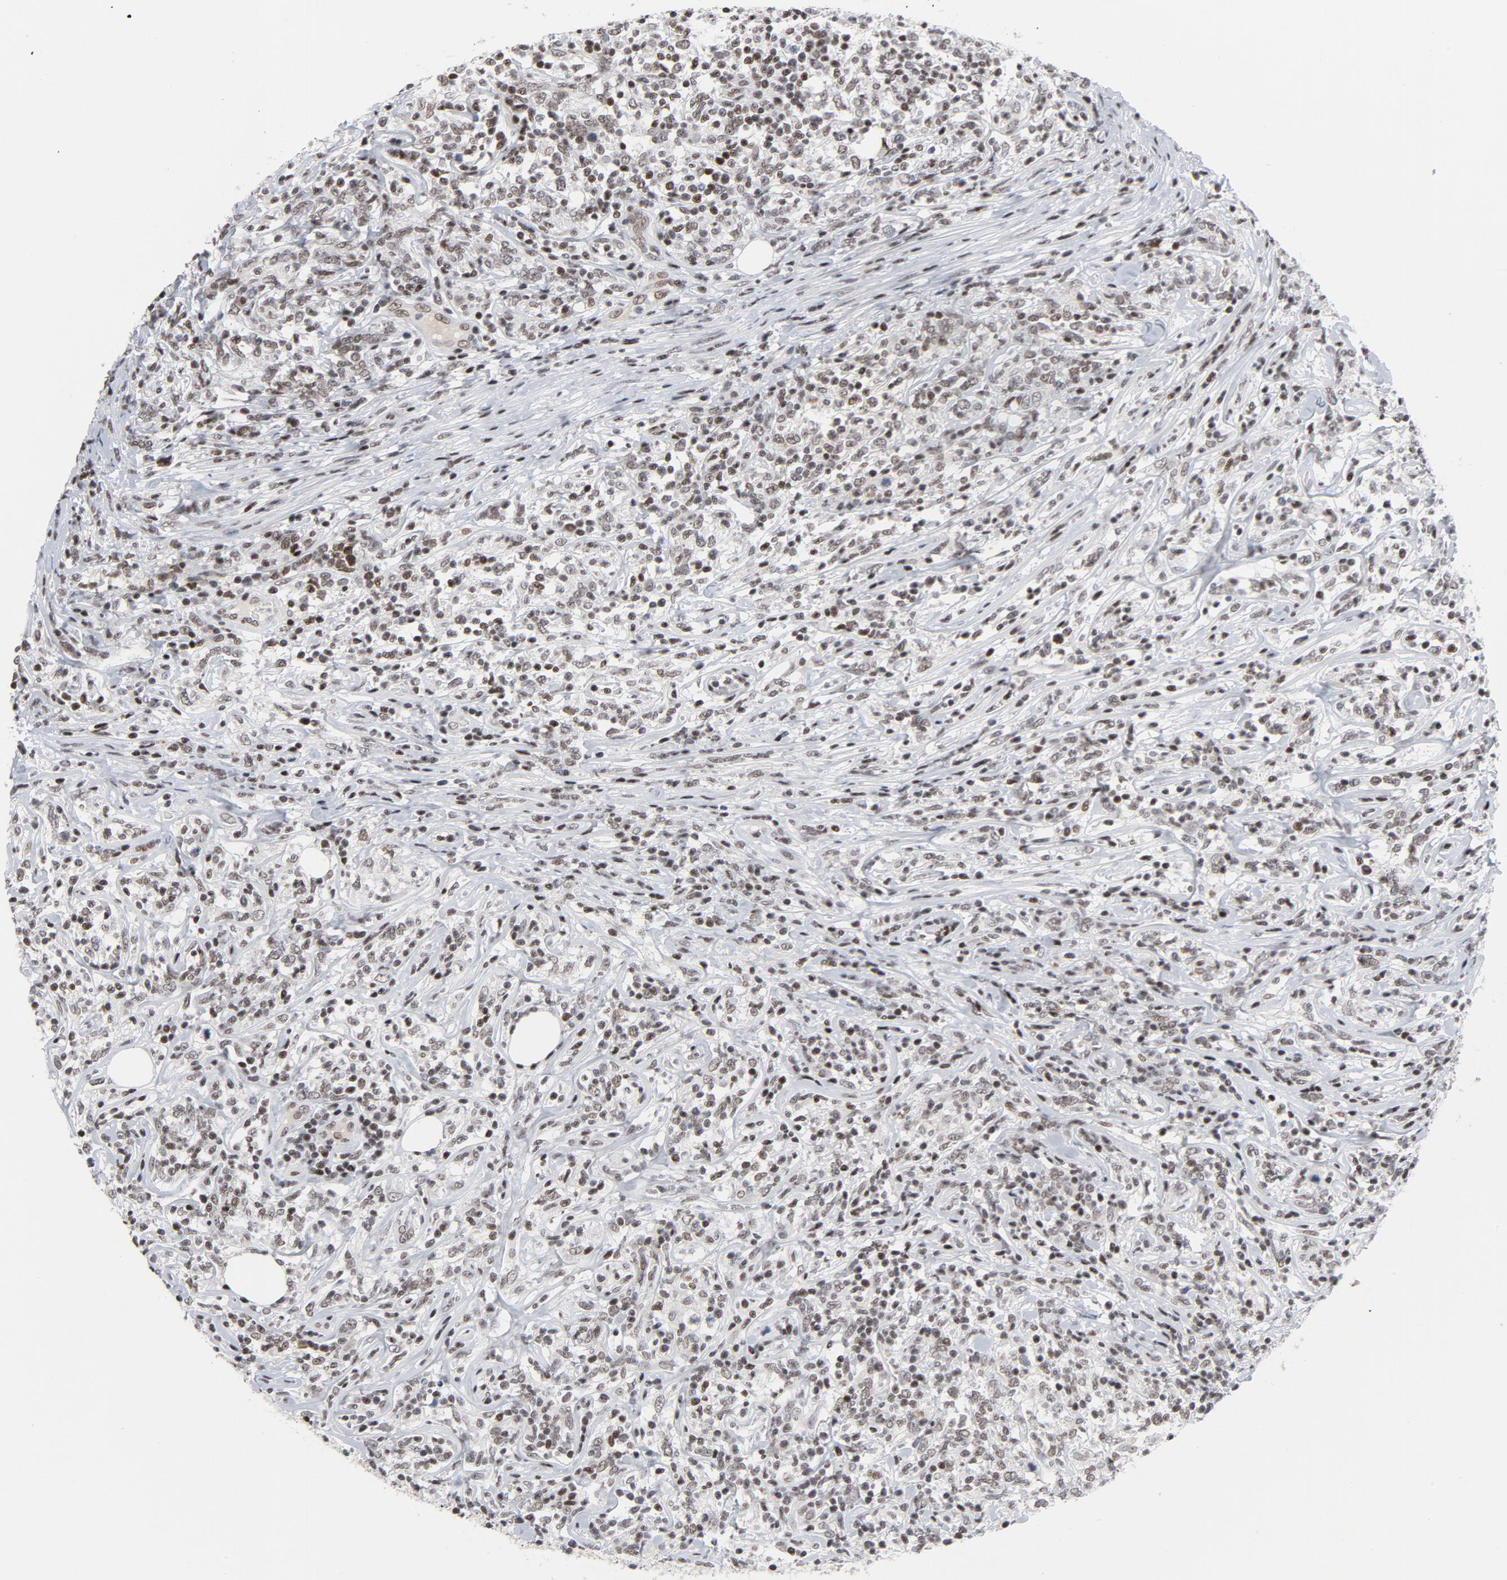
{"staining": {"intensity": "weak", "quantity": ">75%", "location": "nuclear"}, "tissue": "lymphoma", "cell_type": "Tumor cells", "image_type": "cancer", "snomed": [{"axis": "morphology", "description": "Malignant lymphoma, non-Hodgkin's type, High grade"}, {"axis": "topography", "description": "Lymph node"}], "caption": "Approximately >75% of tumor cells in human high-grade malignant lymphoma, non-Hodgkin's type demonstrate weak nuclear protein expression as visualized by brown immunohistochemical staining.", "gene": "GABPA", "patient": {"sex": "female", "age": 84}}